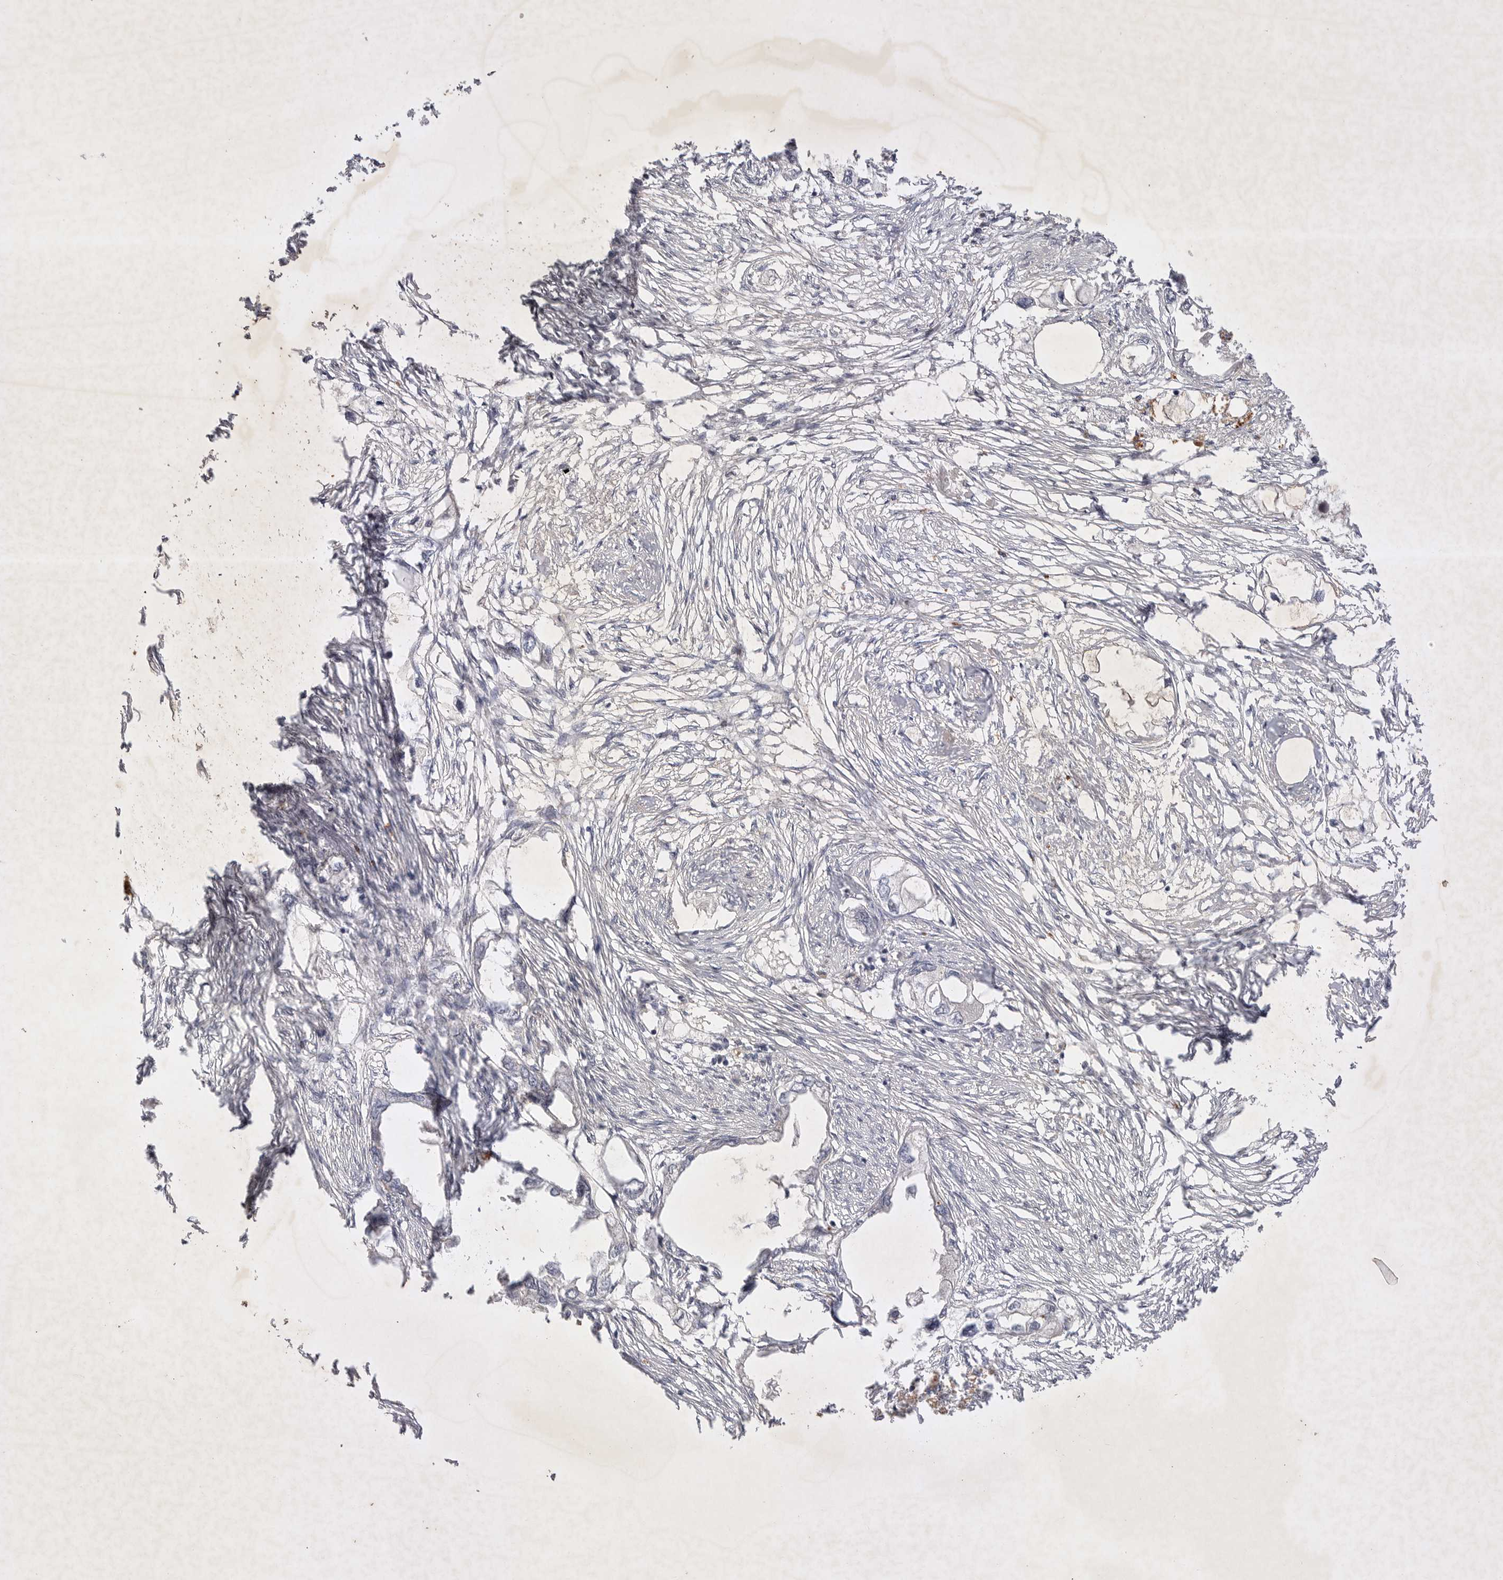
{"staining": {"intensity": "negative", "quantity": "none", "location": "none"}, "tissue": "endometrial cancer", "cell_type": "Tumor cells", "image_type": "cancer", "snomed": [{"axis": "morphology", "description": "Adenocarcinoma, NOS"}, {"axis": "morphology", "description": "Adenocarcinoma, metastatic, NOS"}, {"axis": "topography", "description": "Adipose tissue"}, {"axis": "topography", "description": "Endometrium"}], "caption": "Immunohistochemistry photomicrograph of human metastatic adenocarcinoma (endometrial) stained for a protein (brown), which reveals no expression in tumor cells.", "gene": "PTPDC1", "patient": {"sex": "female", "age": 67}}